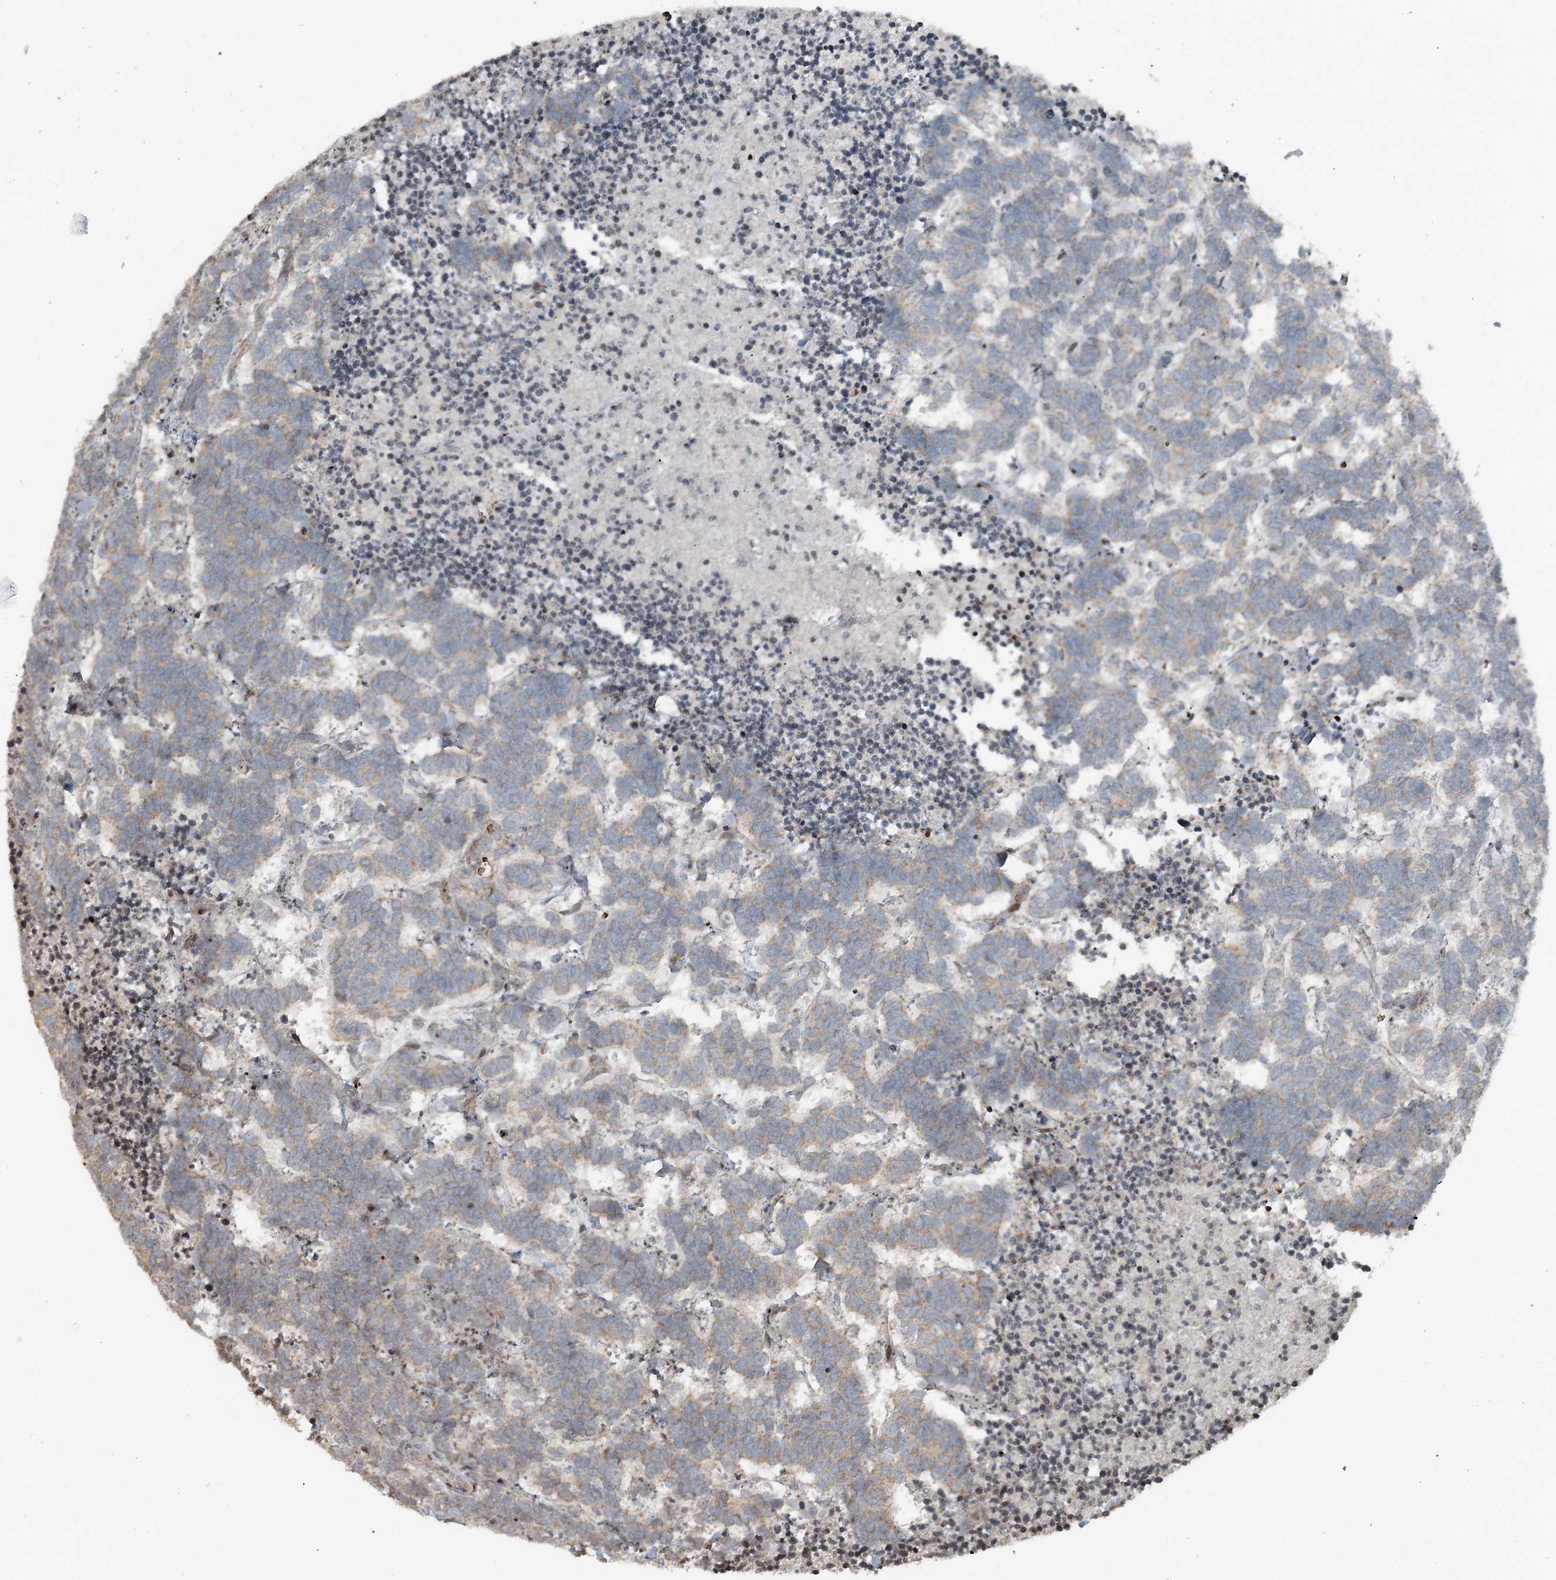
{"staining": {"intensity": "weak", "quantity": ">75%", "location": "cytoplasmic/membranous"}, "tissue": "carcinoid", "cell_type": "Tumor cells", "image_type": "cancer", "snomed": [{"axis": "morphology", "description": "Carcinoma, NOS"}, {"axis": "morphology", "description": "Carcinoid, malignant, NOS"}, {"axis": "topography", "description": "Urinary bladder"}], "caption": "A micrograph of human carcinoid stained for a protein shows weak cytoplasmic/membranous brown staining in tumor cells.", "gene": "RASSF8", "patient": {"sex": "male", "age": 57}}